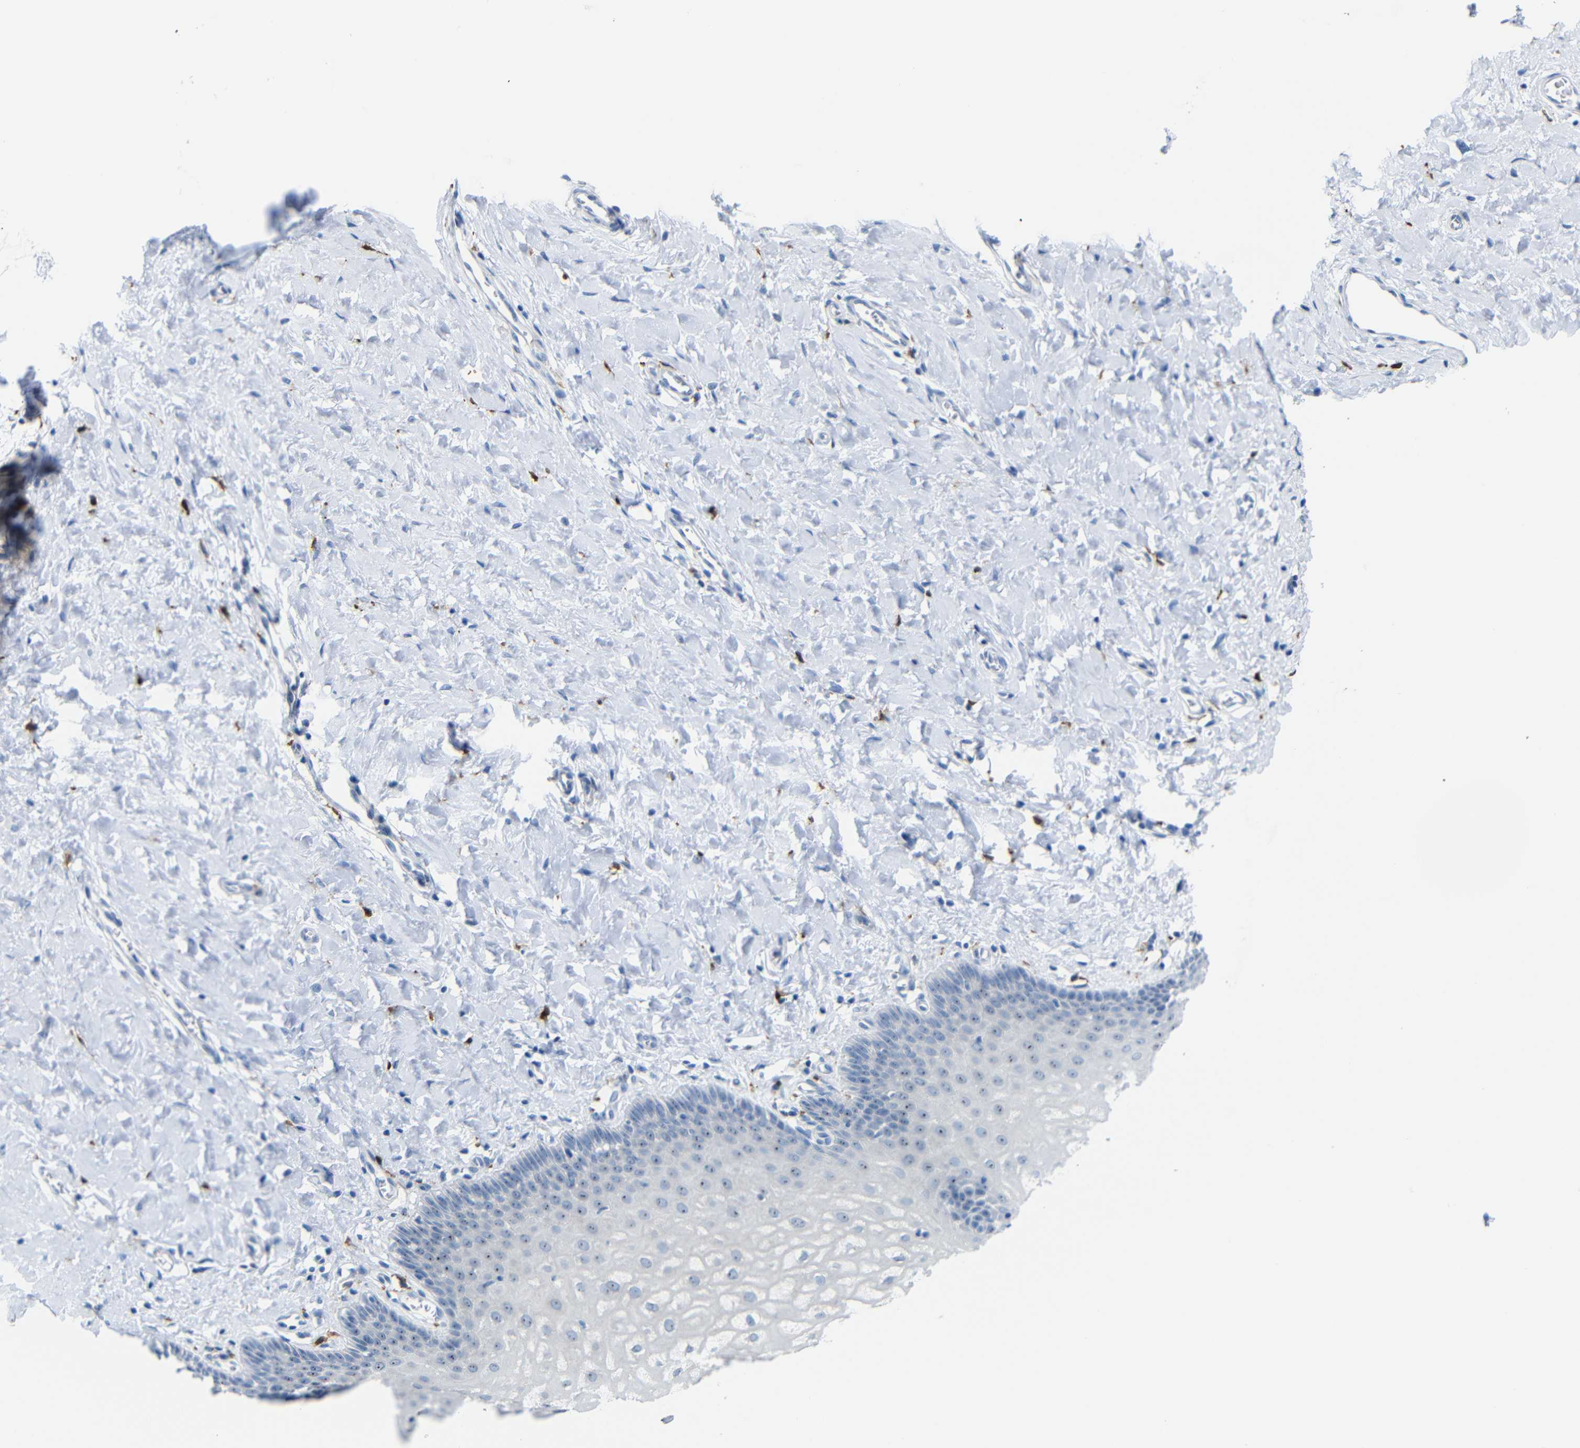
{"staining": {"intensity": "moderate", "quantity": "<25%", "location": "nuclear"}, "tissue": "cervix", "cell_type": "Glandular cells", "image_type": "normal", "snomed": [{"axis": "morphology", "description": "Normal tissue, NOS"}, {"axis": "topography", "description": "Cervix"}], "caption": "Immunohistochemical staining of normal cervix reveals <25% levels of moderate nuclear protein expression in approximately <25% of glandular cells.", "gene": "C1orf210", "patient": {"sex": "female", "age": 55}}